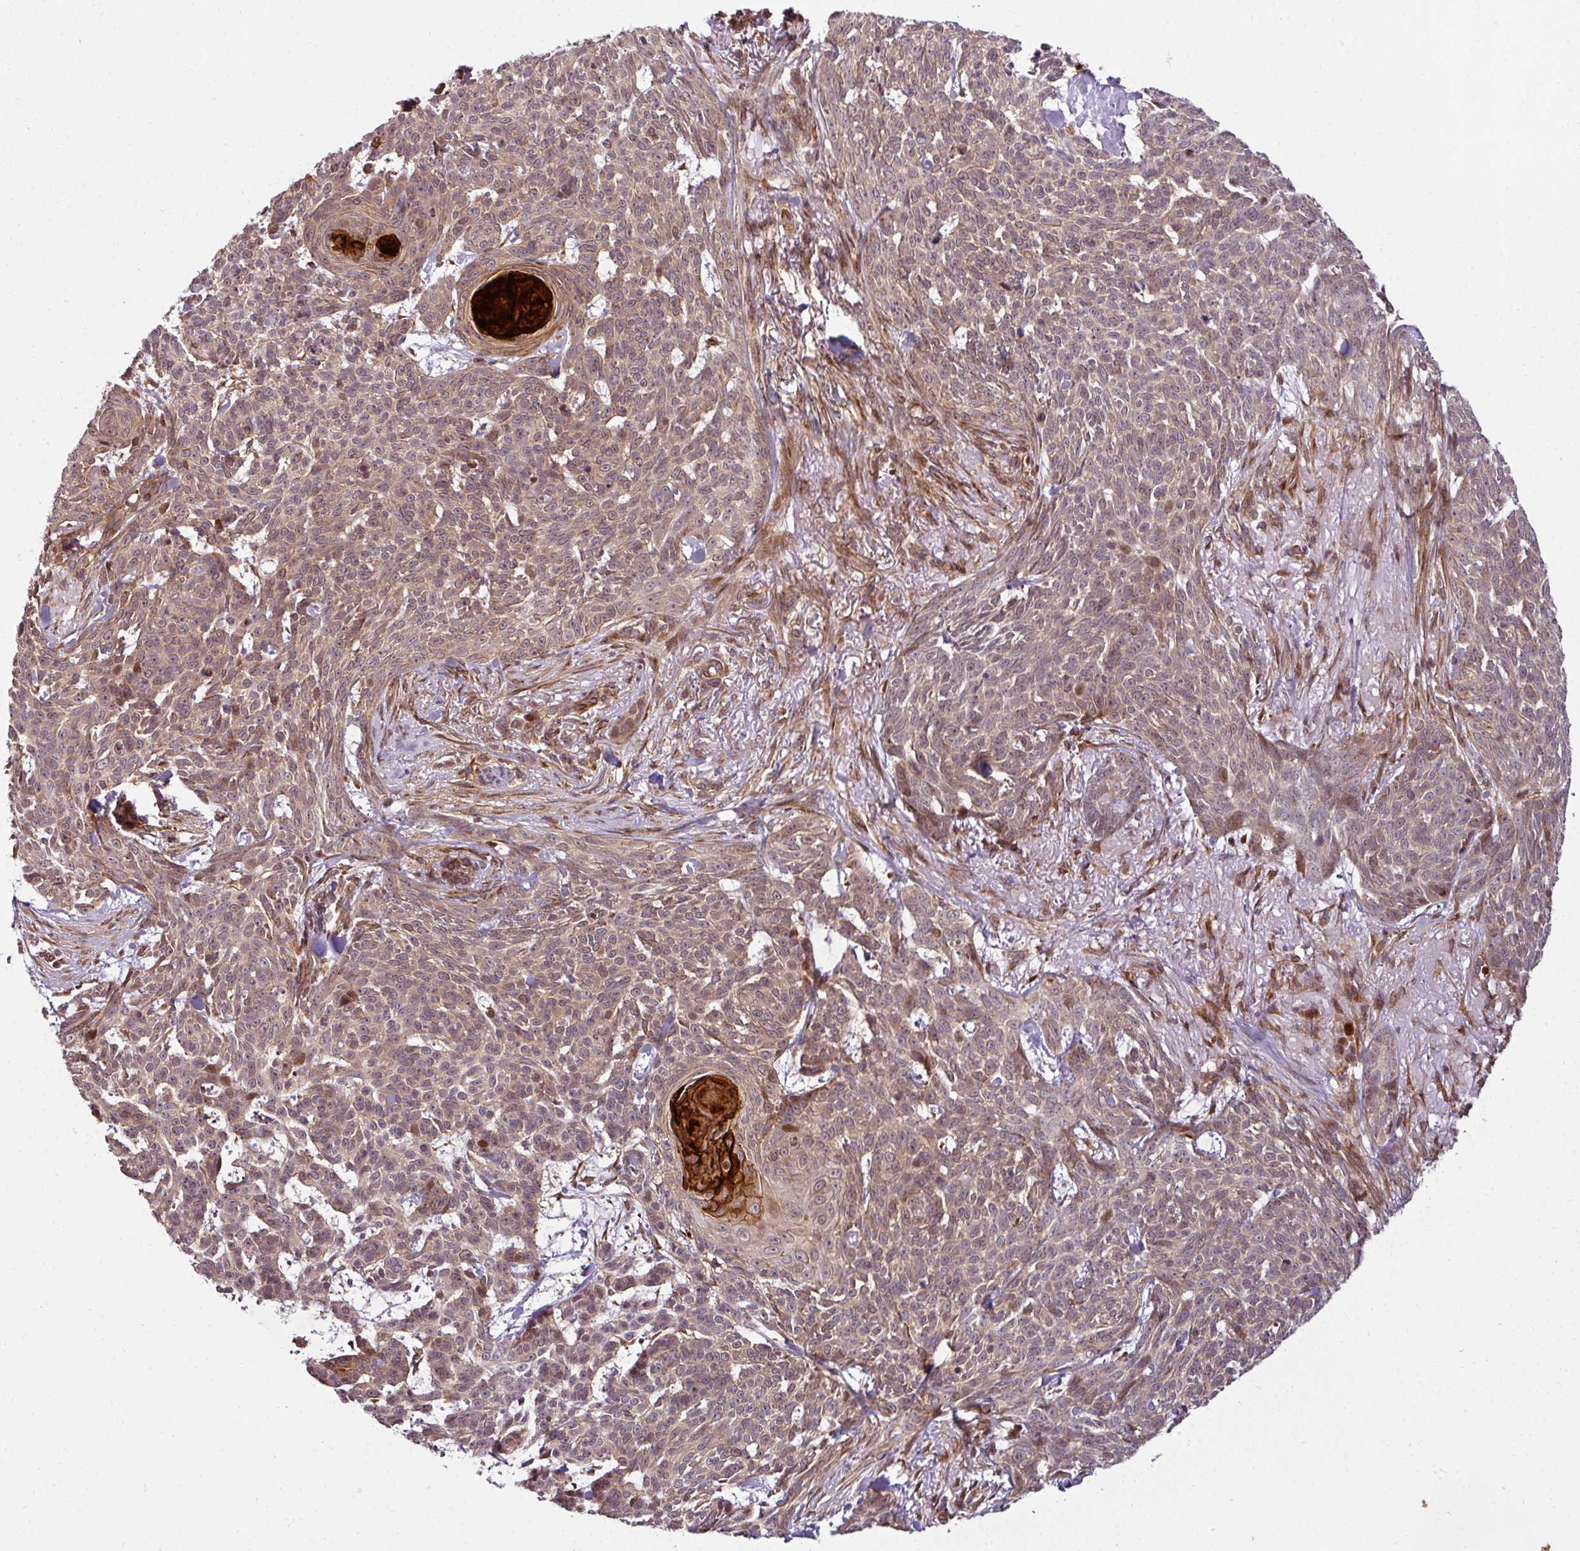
{"staining": {"intensity": "weak", "quantity": ">75%", "location": "nuclear"}, "tissue": "skin cancer", "cell_type": "Tumor cells", "image_type": "cancer", "snomed": [{"axis": "morphology", "description": "Basal cell carcinoma"}, {"axis": "topography", "description": "Skin"}], "caption": "The histopathology image demonstrates staining of skin cancer (basal cell carcinoma), revealing weak nuclear protein staining (brown color) within tumor cells.", "gene": "ATAT1", "patient": {"sex": "female", "age": 93}}